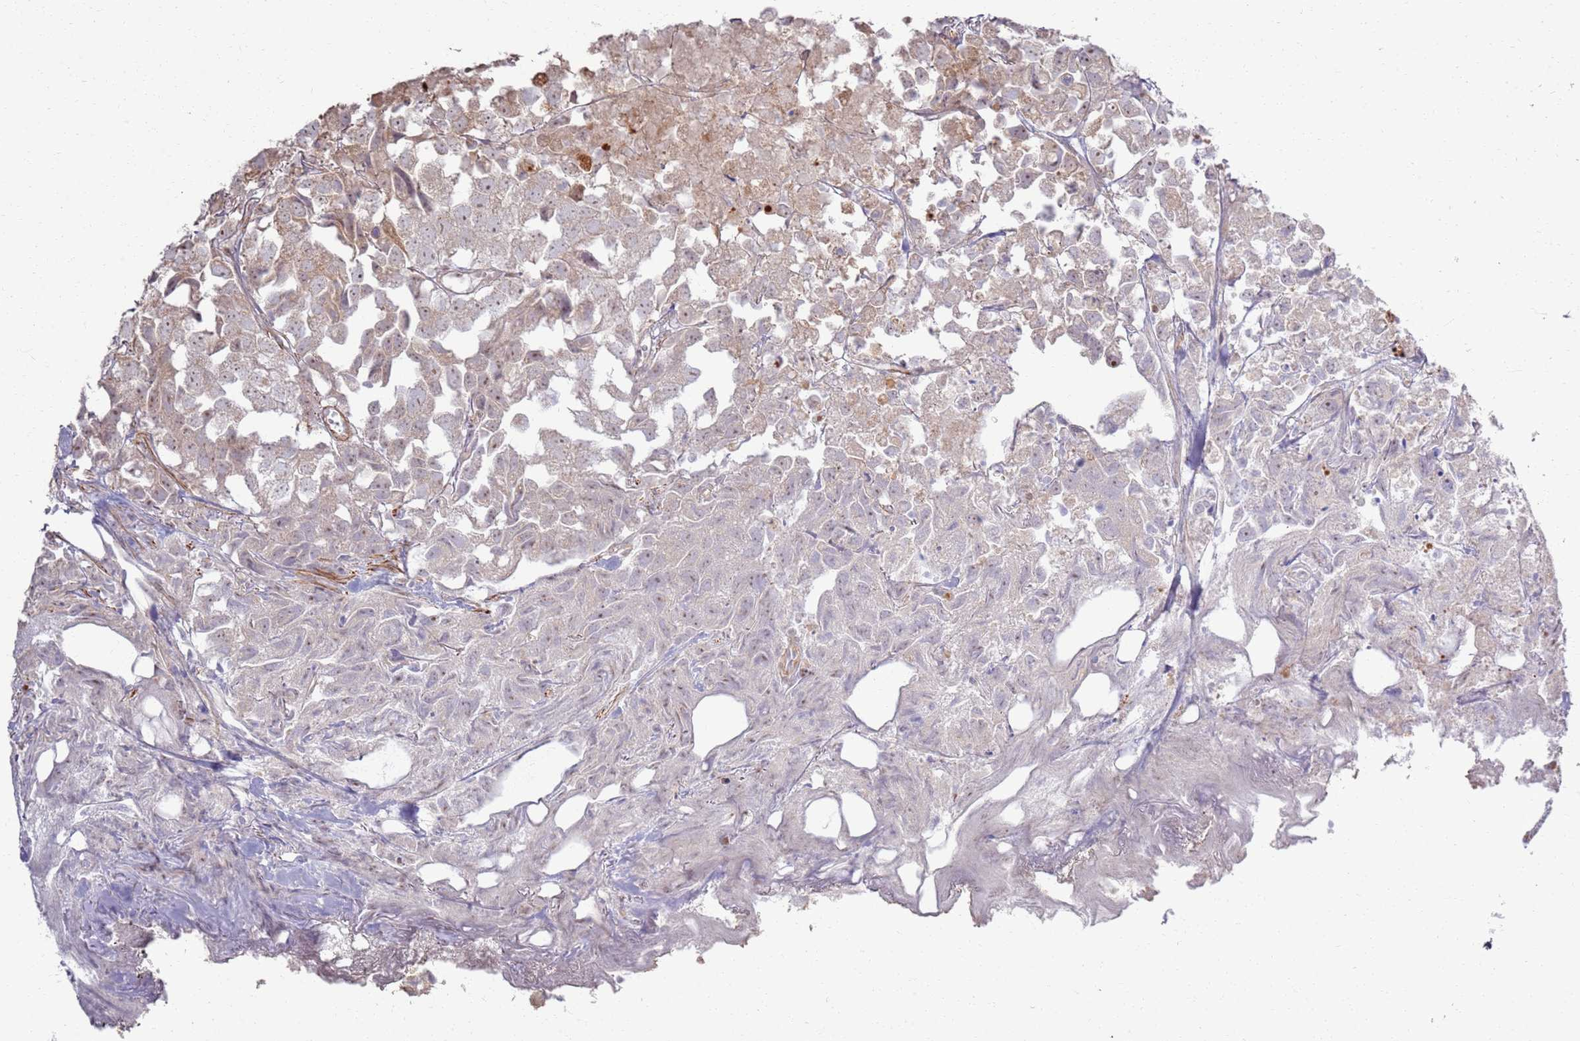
{"staining": {"intensity": "weak", "quantity": "<25%", "location": "cytoplasmic/membranous,nuclear"}, "tissue": "urothelial cancer", "cell_type": "Tumor cells", "image_type": "cancer", "snomed": [{"axis": "morphology", "description": "Urothelial carcinoma, High grade"}, {"axis": "topography", "description": "Urinary bladder"}], "caption": "Immunohistochemical staining of high-grade urothelial carcinoma displays no significant expression in tumor cells. (Stains: DAB IHC with hematoxylin counter stain, Microscopy: brightfield microscopy at high magnification).", "gene": "CNPY1", "patient": {"sex": "female", "age": 75}}